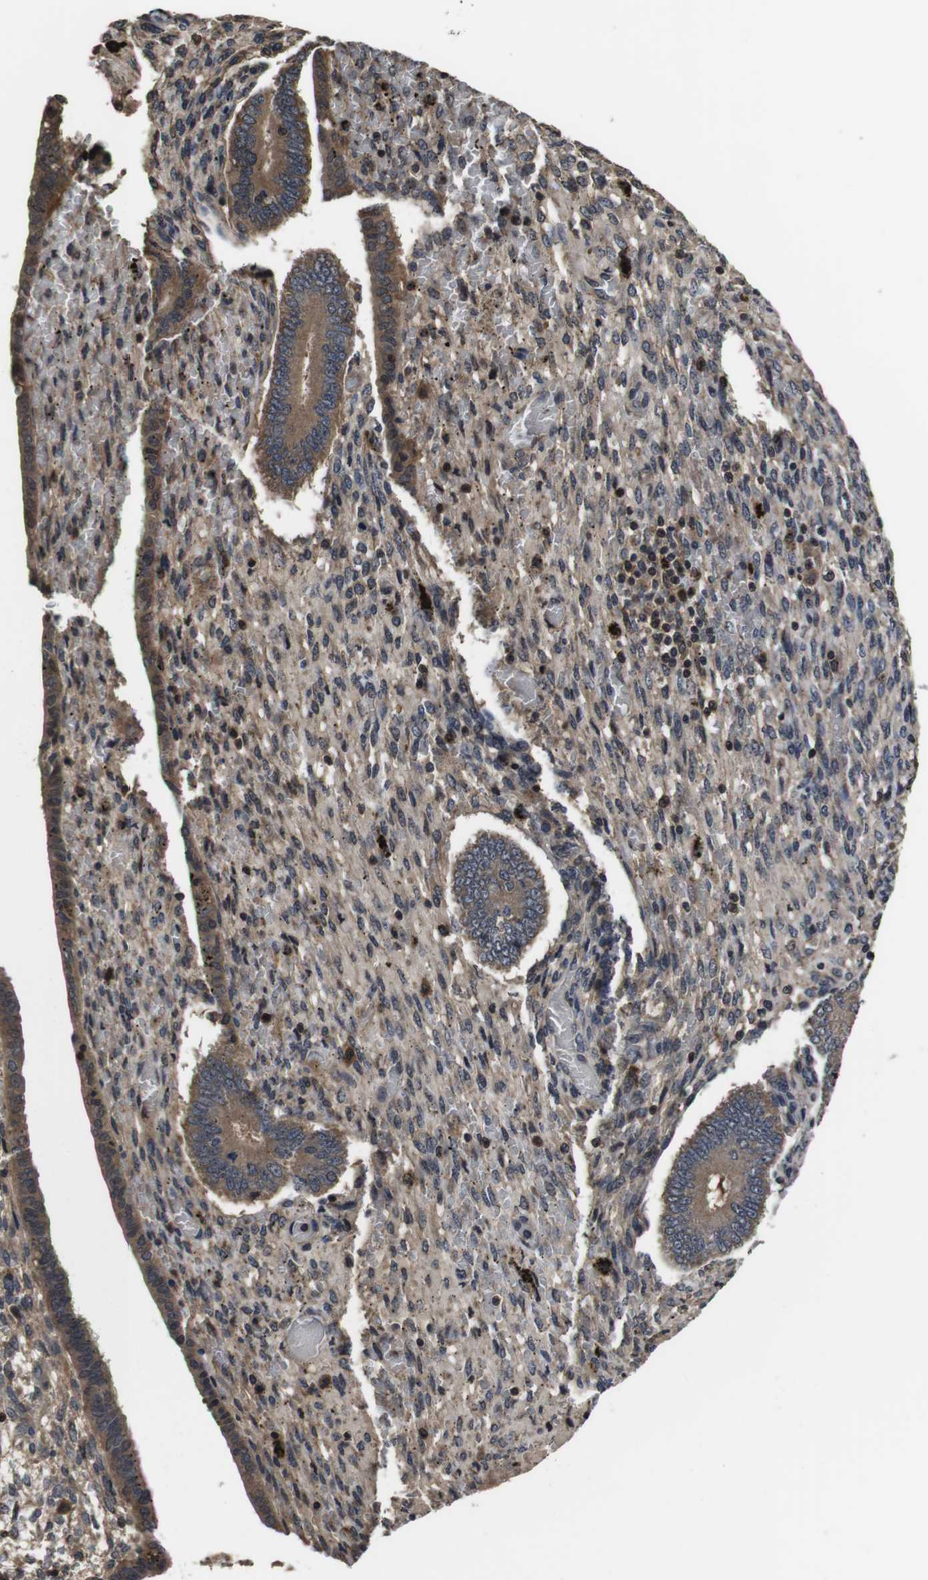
{"staining": {"intensity": "weak", "quantity": "25%-75%", "location": "cytoplasmic/membranous"}, "tissue": "endometrium", "cell_type": "Cells in endometrial stroma", "image_type": "normal", "snomed": [{"axis": "morphology", "description": "Normal tissue, NOS"}, {"axis": "topography", "description": "Endometrium"}], "caption": "Approximately 25%-75% of cells in endometrial stroma in unremarkable human endometrium reveal weak cytoplasmic/membranous protein staining as visualized by brown immunohistochemical staining.", "gene": "CXCL11", "patient": {"sex": "female", "age": 42}}